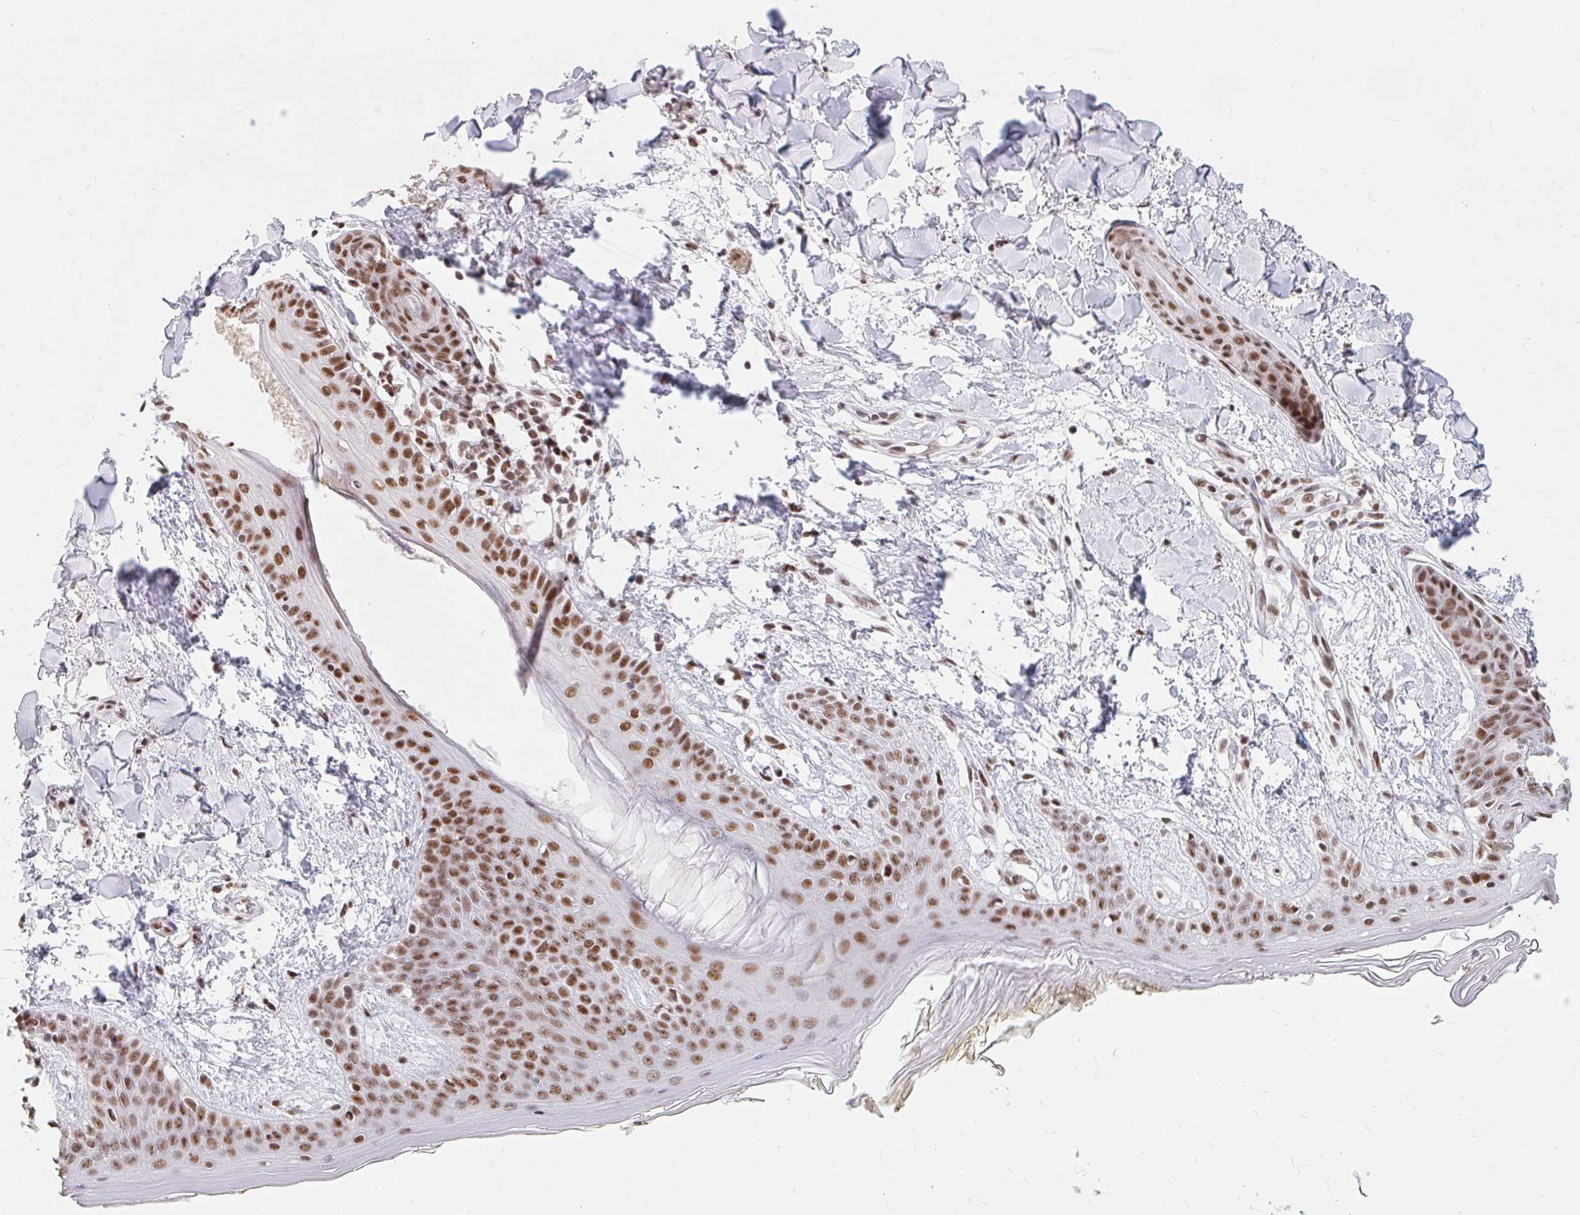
{"staining": {"intensity": "moderate", "quantity": ">75%", "location": "nuclear"}, "tissue": "skin", "cell_type": "Fibroblasts", "image_type": "normal", "snomed": [{"axis": "morphology", "description": "Normal tissue, NOS"}, {"axis": "topography", "description": "Skin"}], "caption": "Immunohistochemical staining of normal skin reveals moderate nuclear protein staining in approximately >75% of fibroblasts. (DAB (3,3'-diaminobenzidine) IHC with brightfield microscopy, high magnification).", "gene": "SRSF10", "patient": {"sex": "female", "age": 34}}